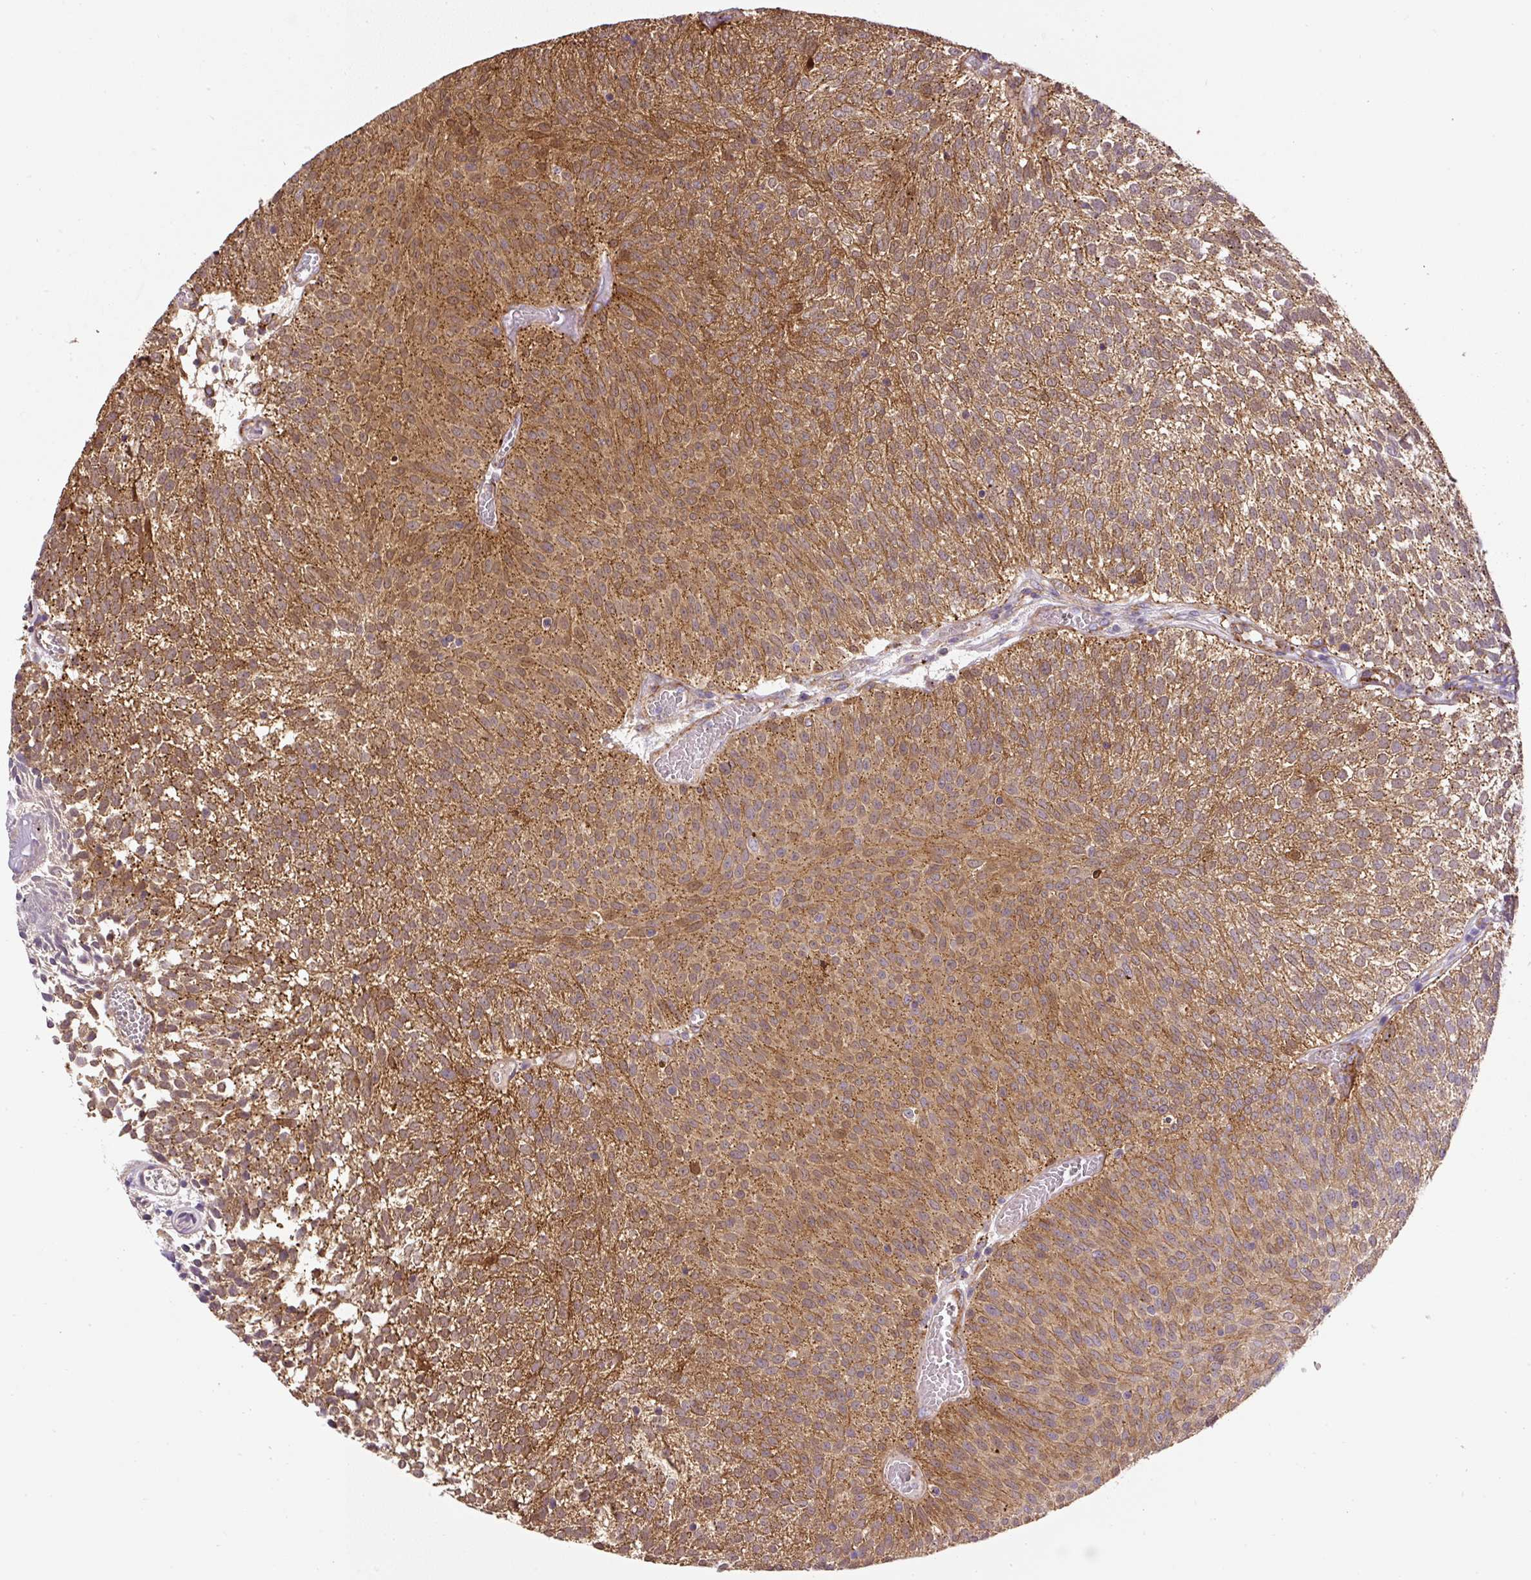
{"staining": {"intensity": "moderate", "quantity": ">75%", "location": "cytoplasmic/membranous"}, "tissue": "urothelial cancer", "cell_type": "Tumor cells", "image_type": "cancer", "snomed": [{"axis": "morphology", "description": "Urothelial carcinoma, Low grade"}, {"axis": "topography", "description": "Urinary bladder"}], "caption": "DAB (3,3'-diaminobenzidine) immunohistochemical staining of human urothelial carcinoma (low-grade) displays moderate cytoplasmic/membranous protein positivity in approximately >75% of tumor cells.", "gene": "RNF170", "patient": {"sex": "female", "age": 79}}